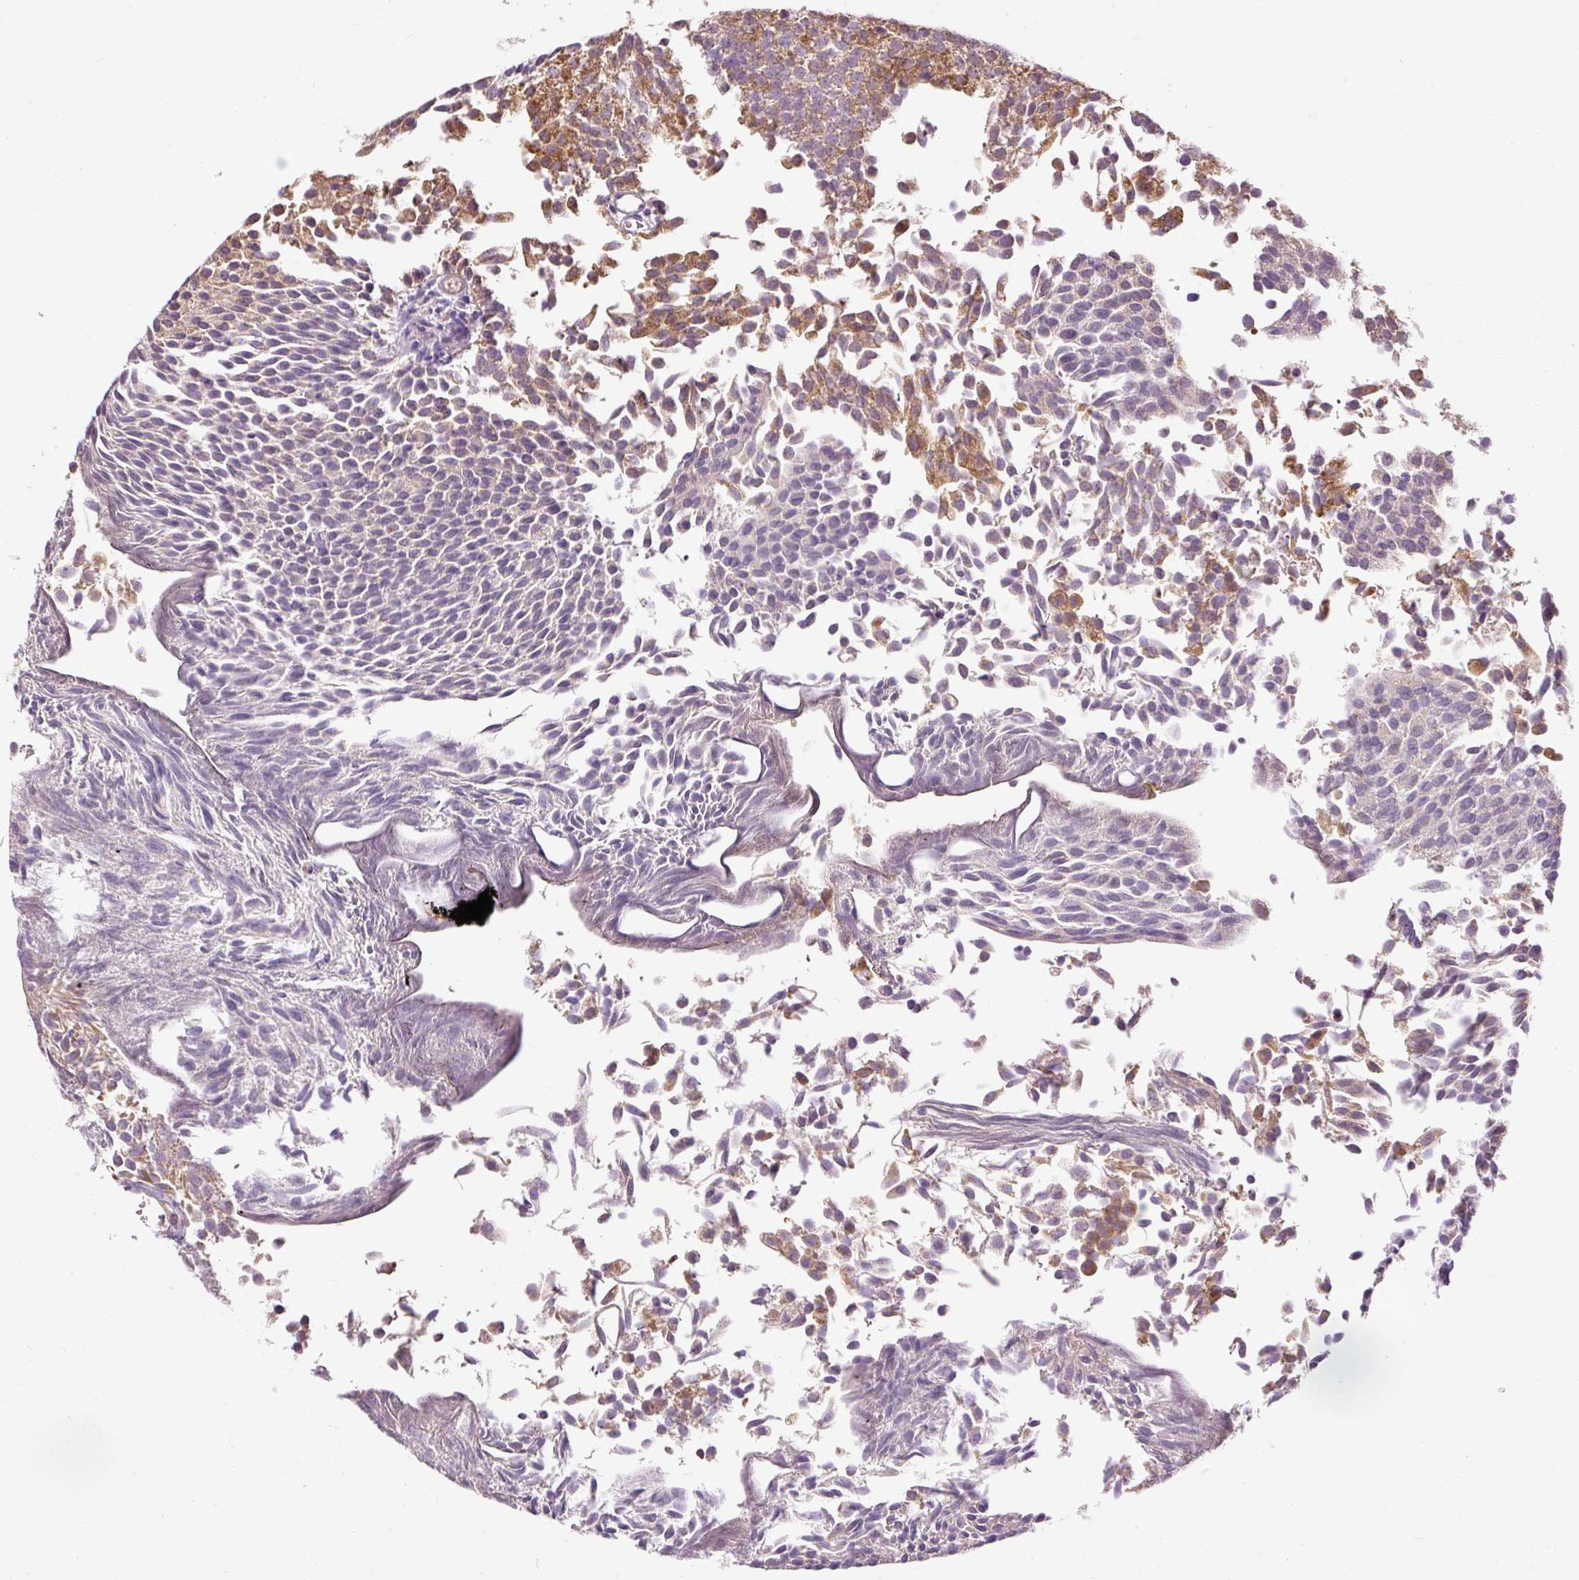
{"staining": {"intensity": "moderate", "quantity": "25%-75%", "location": "cytoplasmic/membranous"}, "tissue": "urothelial cancer", "cell_type": "Tumor cells", "image_type": "cancer", "snomed": [{"axis": "morphology", "description": "Urothelial carcinoma, Low grade"}, {"axis": "topography", "description": "Urinary bladder"}], "caption": "Tumor cells display medium levels of moderate cytoplasmic/membranous positivity in about 25%-75% of cells in human urothelial cancer.", "gene": "PRDX5", "patient": {"sex": "female", "age": 79}}